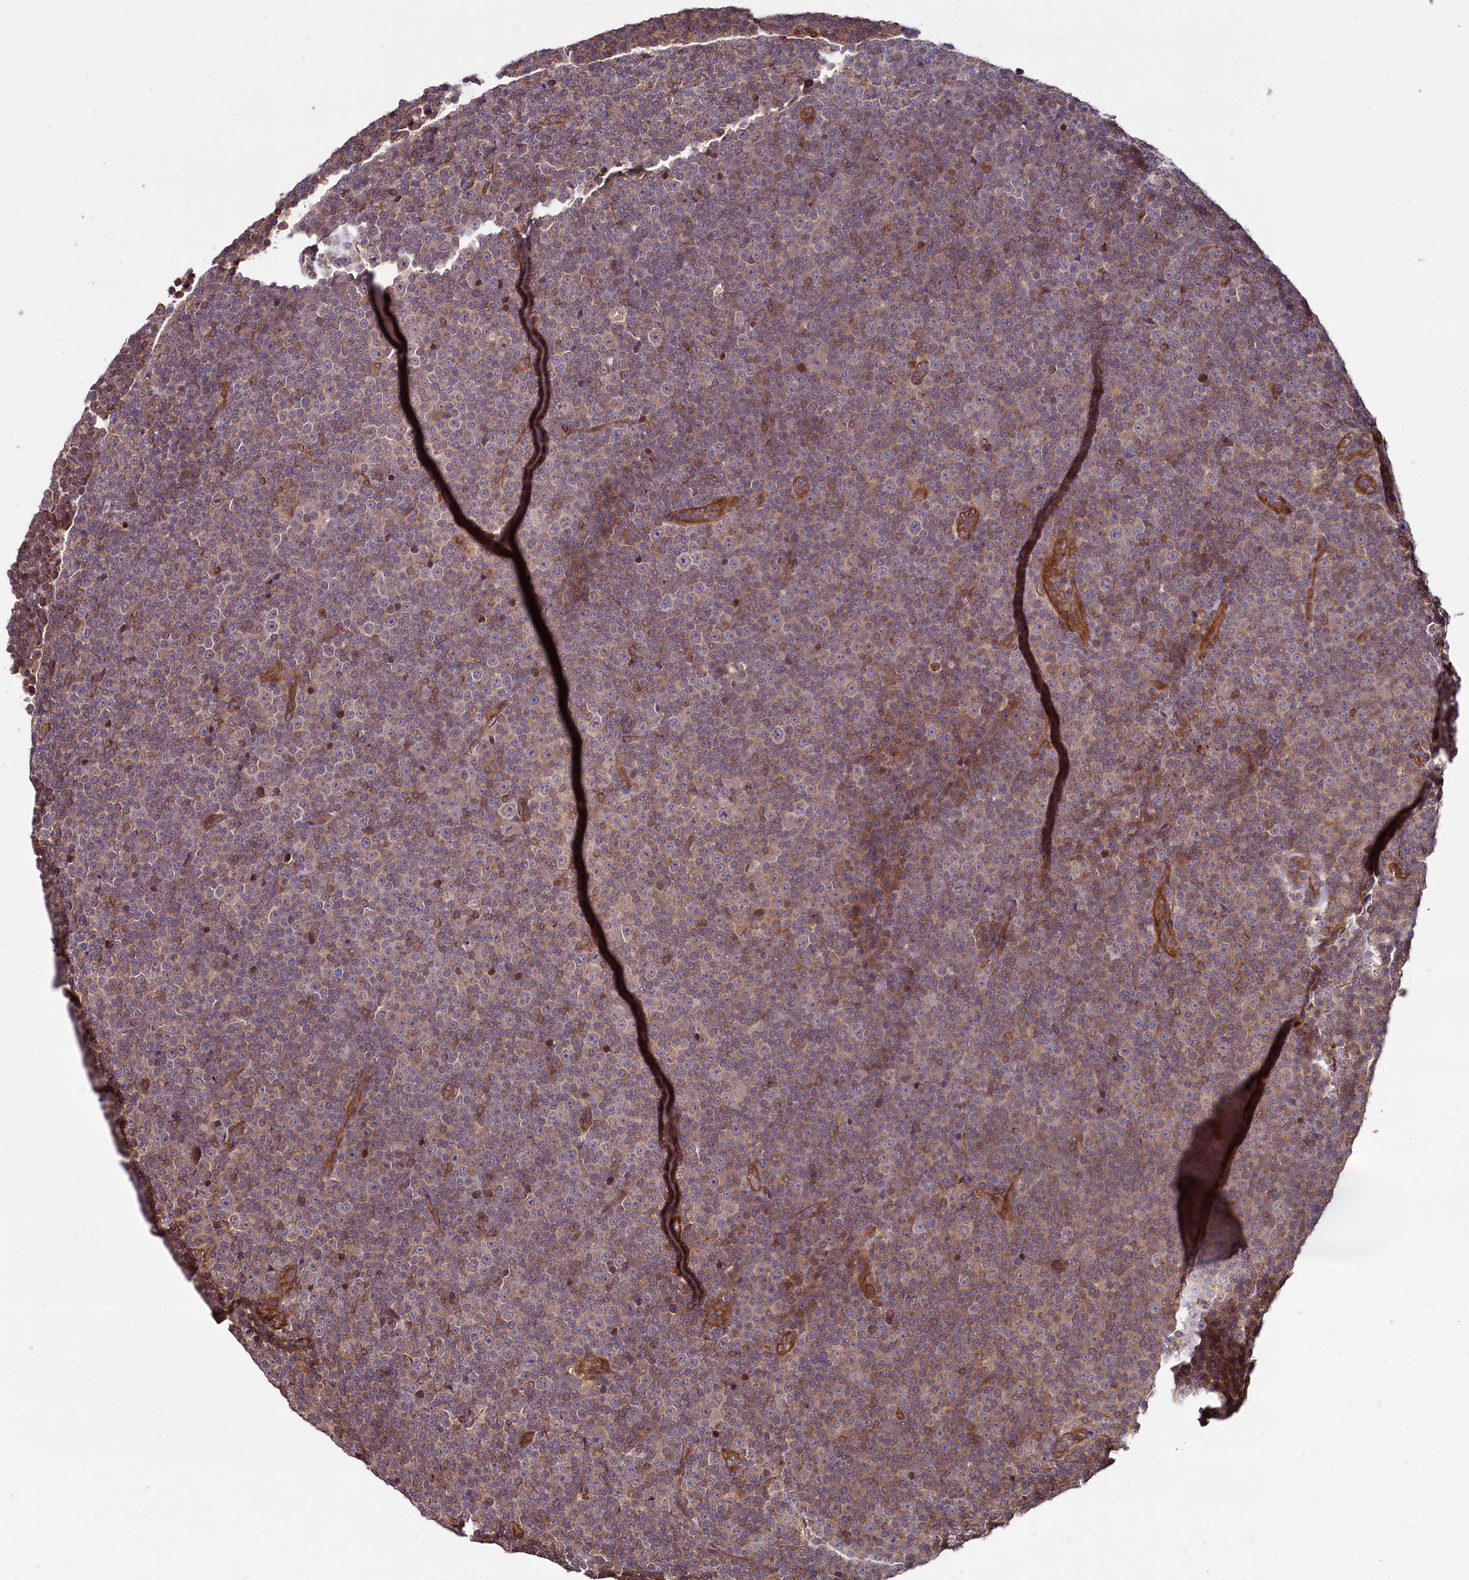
{"staining": {"intensity": "weak", "quantity": "25%-75%", "location": "cytoplasmic/membranous"}, "tissue": "lymphoma", "cell_type": "Tumor cells", "image_type": "cancer", "snomed": [{"axis": "morphology", "description": "Malignant lymphoma, non-Hodgkin's type, Low grade"}, {"axis": "topography", "description": "Lymph node"}], "caption": "Protein expression analysis of lymphoma displays weak cytoplasmic/membranous staining in approximately 25%-75% of tumor cells.", "gene": "SVIP", "patient": {"sex": "female", "age": 67}}